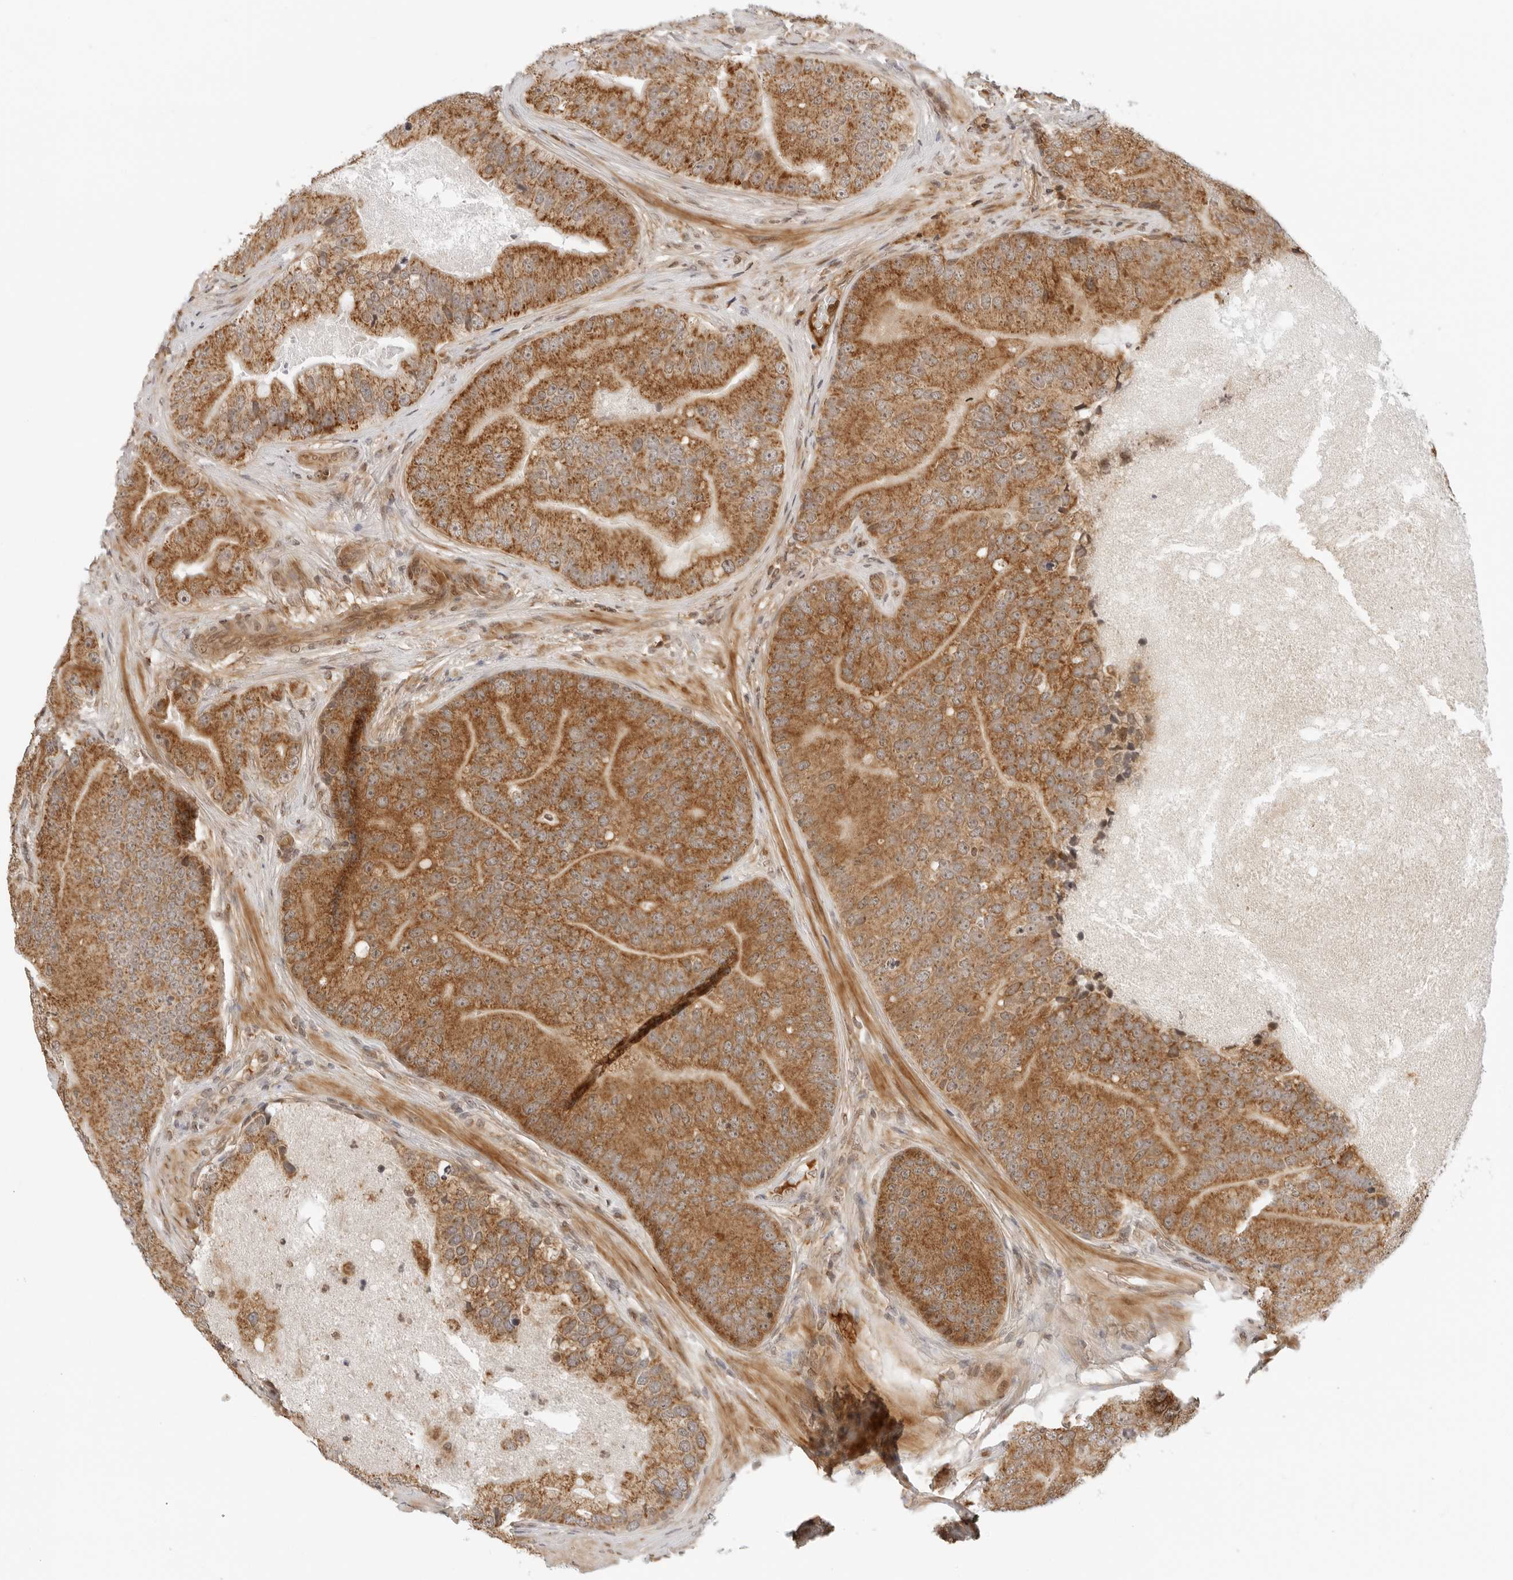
{"staining": {"intensity": "moderate", "quantity": ">75%", "location": "cytoplasmic/membranous"}, "tissue": "prostate cancer", "cell_type": "Tumor cells", "image_type": "cancer", "snomed": [{"axis": "morphology", "description": "Adenocarcinoma, High grade"}, {"axis": "topography", "description": "Prostate"}], "caption": "IHC photomicrograph of human prostate cancer (high-grade adenocarcinoma) stained for a protein (brown), which exhibits medium levels of moderate cytoplasmic/membranous staining in about >75% of tumor cells.", "gene": "RC3H1", "patient": {"sex": "male", "age": 70}}